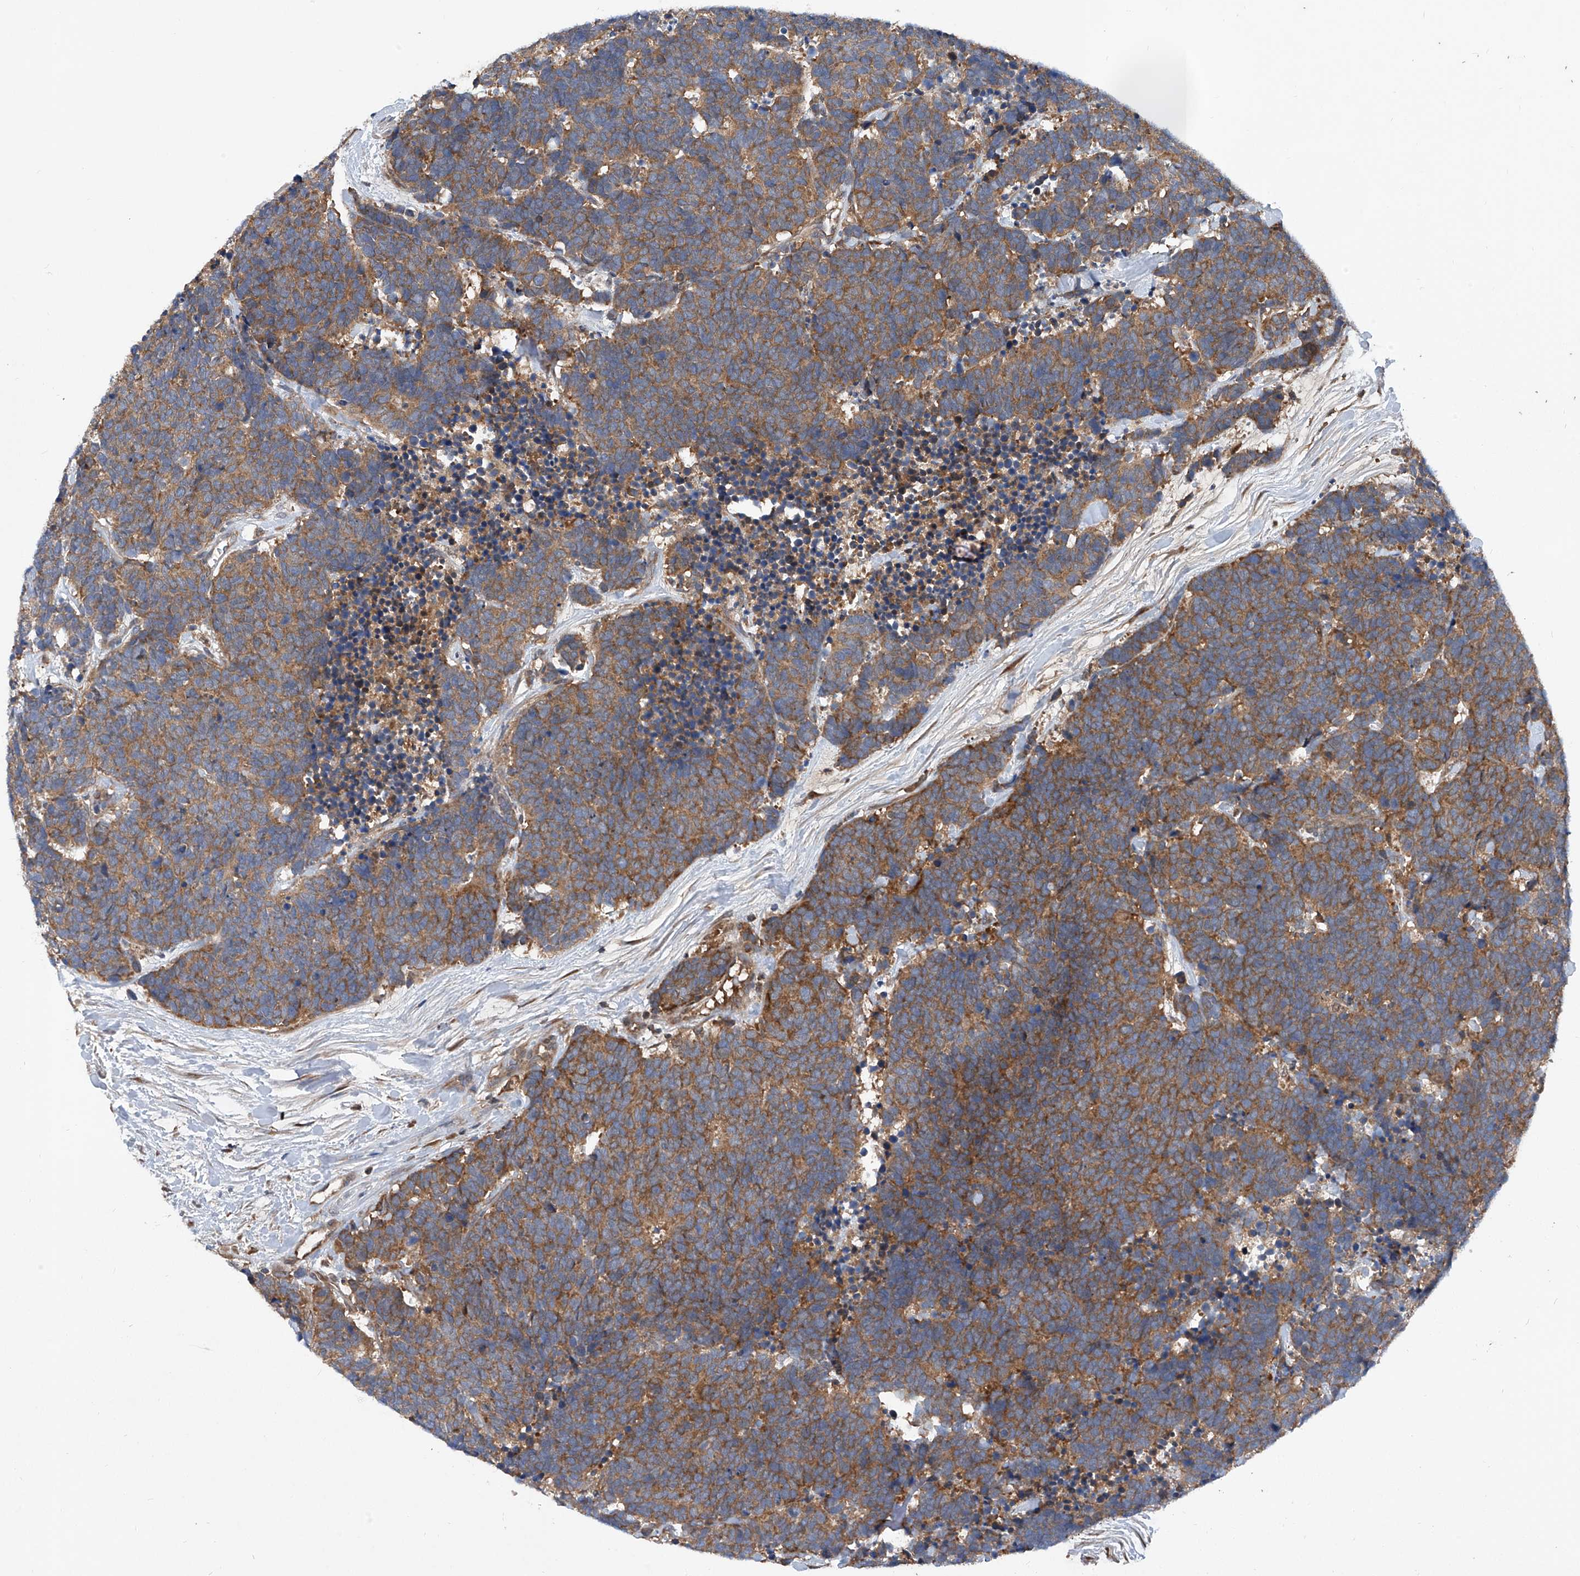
{"staining": {"intensity": "moderate", "quantity": ">75%", "location": "cytoplasmic/membranous"}, "tissue": "carcinoid", "cell_type": "Tumor cells", "image_type": "cancer", "snomed": [{"axis": "morphology", "description": "Carcinoma, NOS"}, {"axis": "morphology", "description": "Carcinoid, malignant, NOS"}, {"axis": "topography", "description": "Urinary bladder"}], "caption": "Carcinoma was stained to show a protein in brown. There is medium levels of moderate cytoplasmic/membranous positivity in approximately >75% of tumor cells. The protein of interest is shown in brown color, while the nuclei are stained blue.", "gene": "ASCC3", "patient": {"sex": "male", "age": 57}}